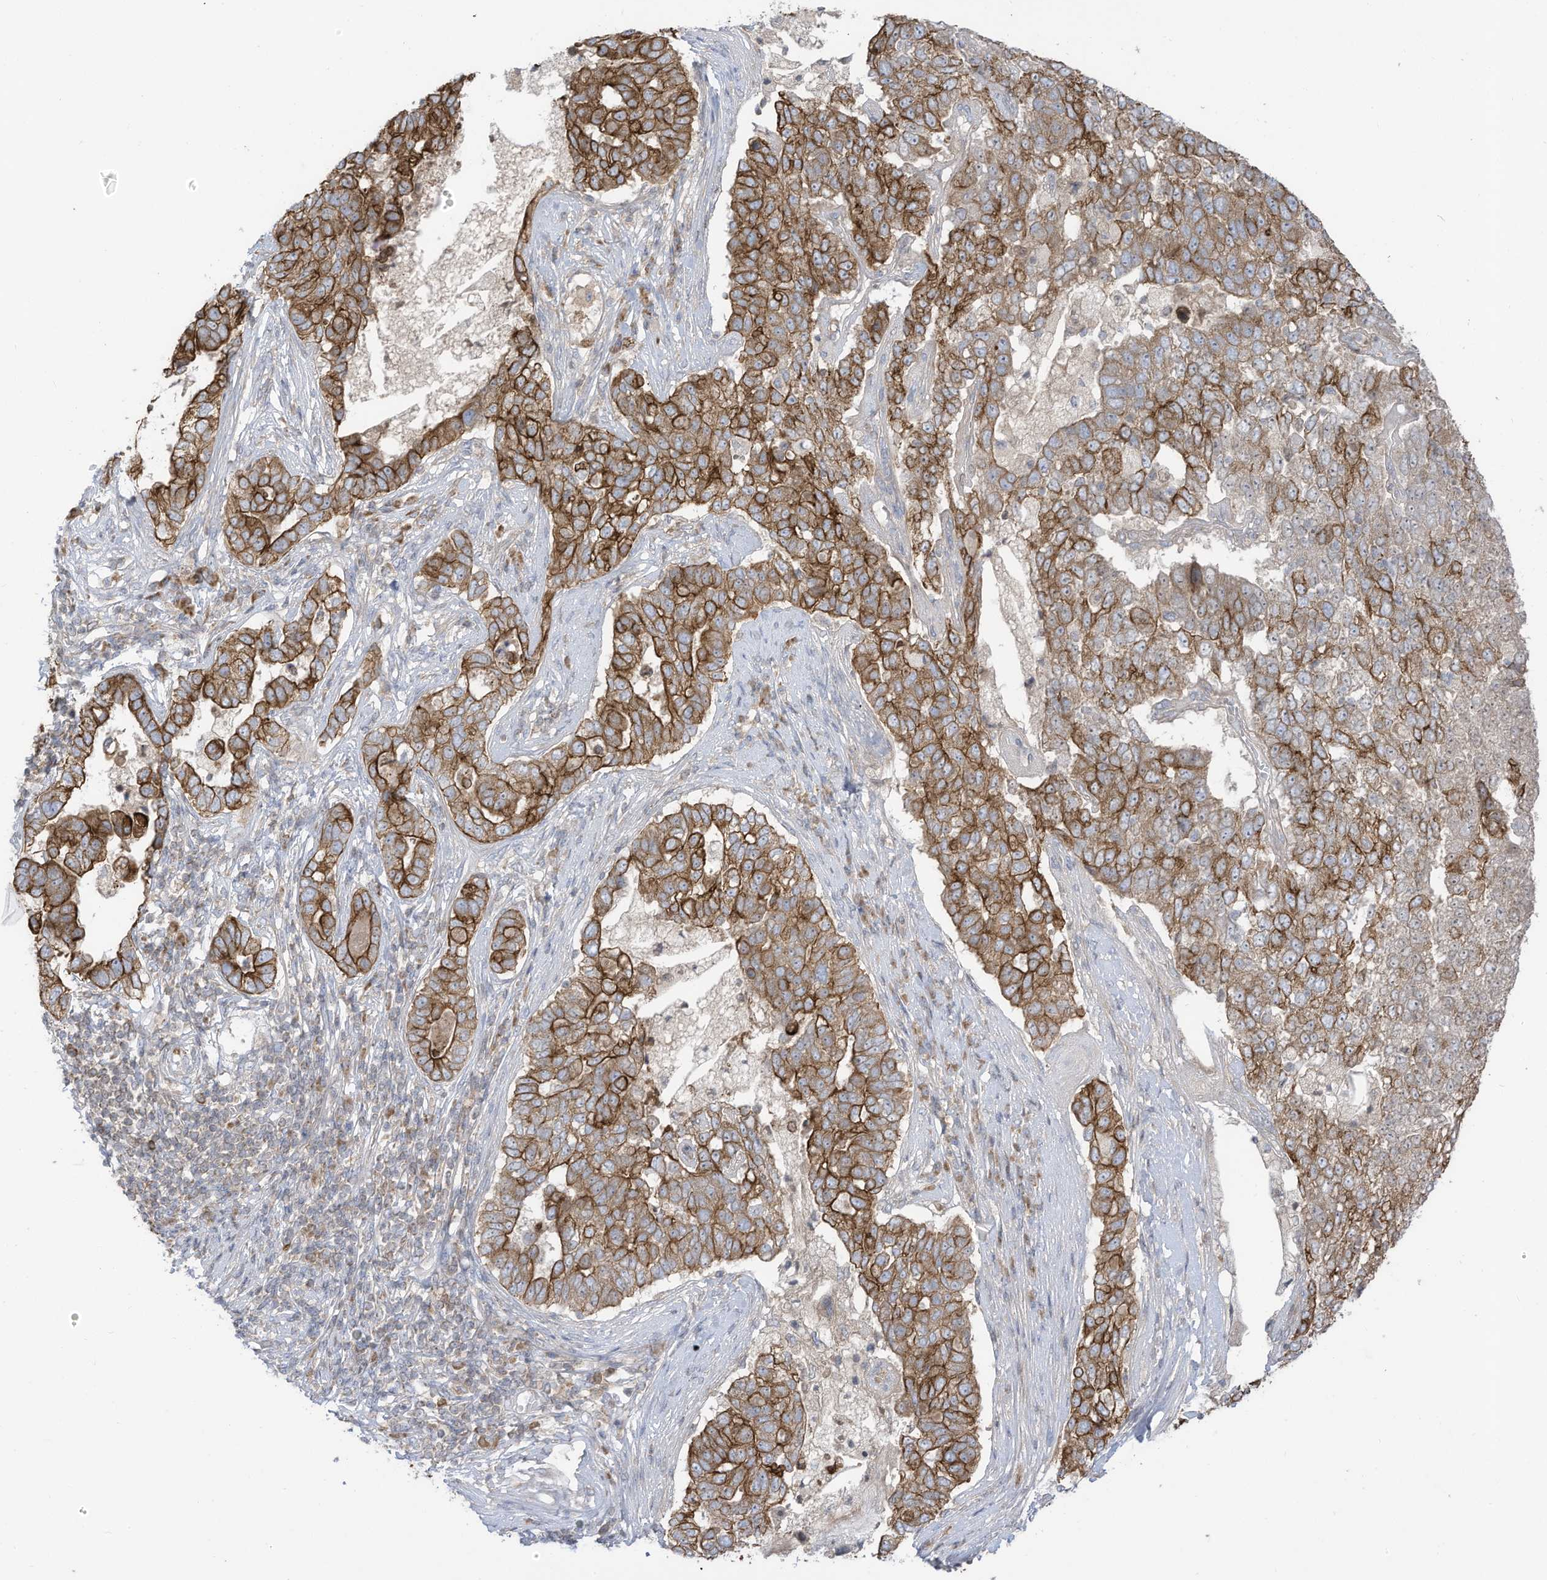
{"staining": {"intensity": "strong", "quantity": ">75%", "location": "cytoplasmic/membranous"}, "tissue": "pancreatic cancer", "cell_type": "Tumor cells", "image_type": "cancer", "snomed": [{"axis": "morphology", "description": "Adenocarcinoma, NOS"}, {"axis": "topography", "description": "Pancreas"}], "caption": "Brown immunohistochemical staining in pancreatic cancer (adenocarcinoma) reveals strong cytoplasmic/membranous staining in approximately >75% of tumor cells. The staining was performed using DAB (3,3'-diaminobenzidine) to visualize the protein expression in brown, while the nuclei were stained in blue with hematoxylin (Magnification: 20x).", "gene": "CGAS", "patient": {"sex": "female", "age": 61}}